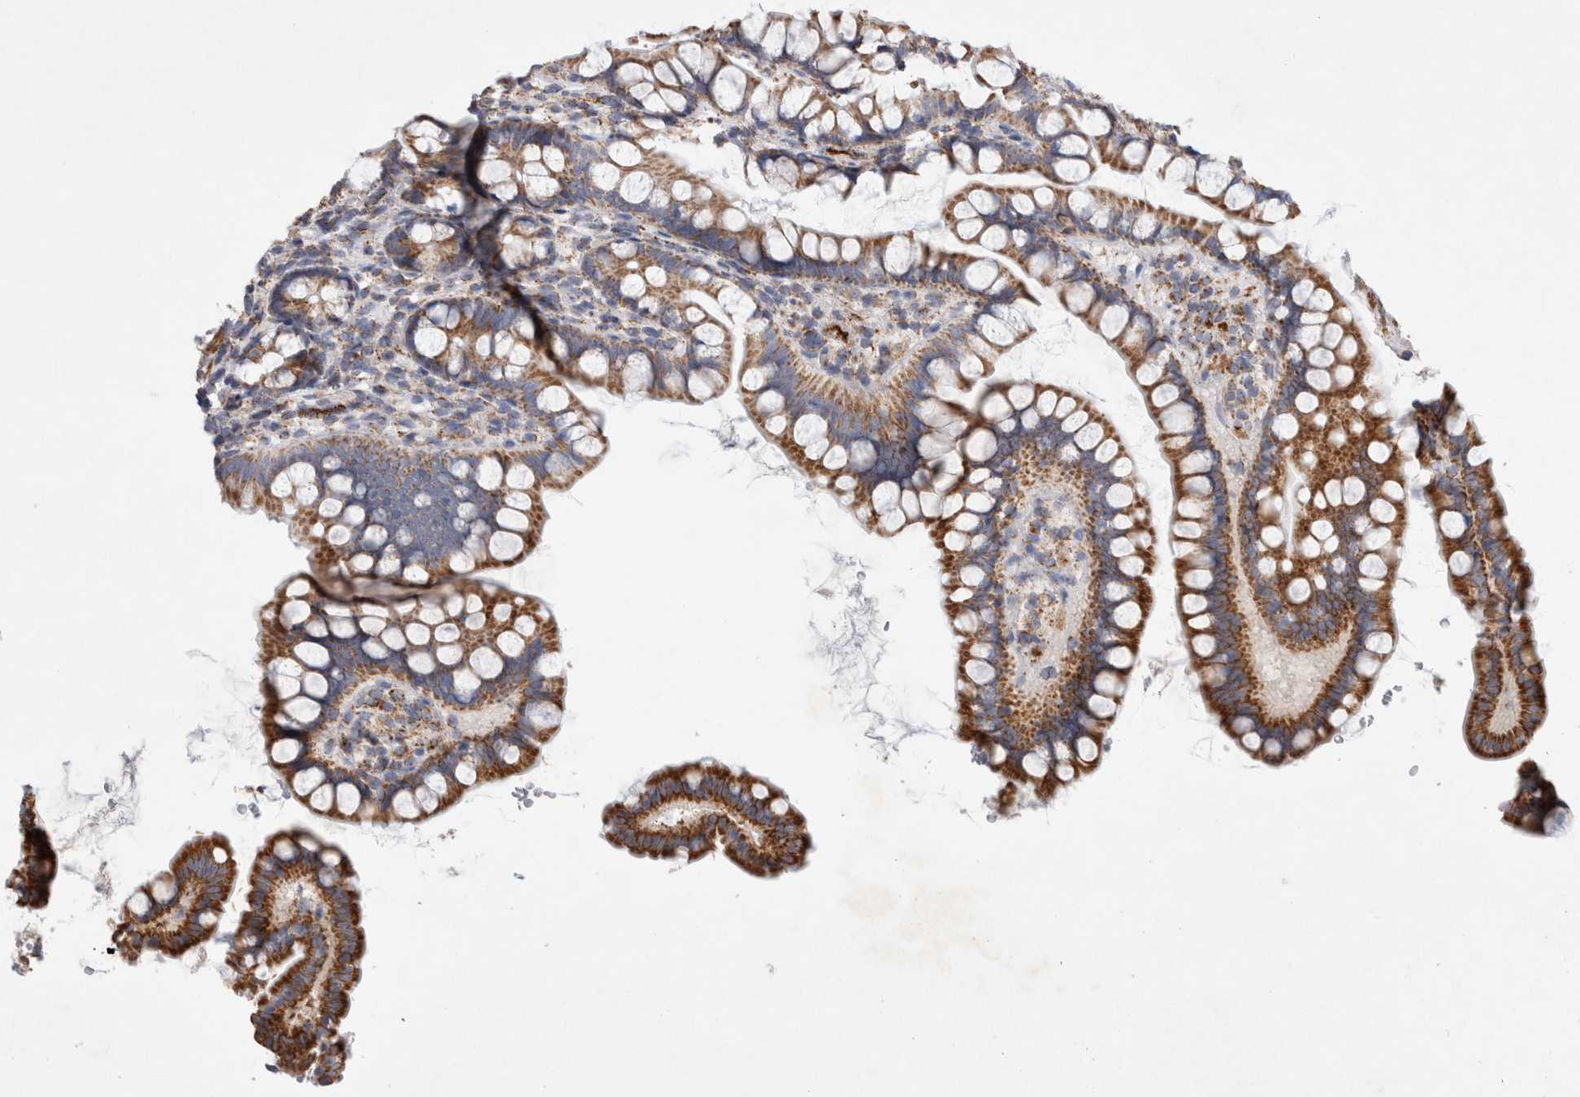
{"staining": {"intensity": "strong", "quantity": "<25%", "location": "cytoplasmic/membranous"}, "tissue": "small intestine", "cell_type": "Glandular cells", "image_type": "normal", "snomed": [{"axis": "morphology", "description": "Normal tissue, NOS"}, {"axis": "topography", "description": "Smooth muscle"}, {"axis": "topography", "description": "Small intestine"}], "caption": "Immunohistochemistry histopathology image of normal human small intestine stained for a protein (brown), which displays medium levels of strong cytoplasmic/membranous positivity in approximately <25% of glandular cells.", "gene": "IARS2", "patient": {"sex": "female", "age": 84}}